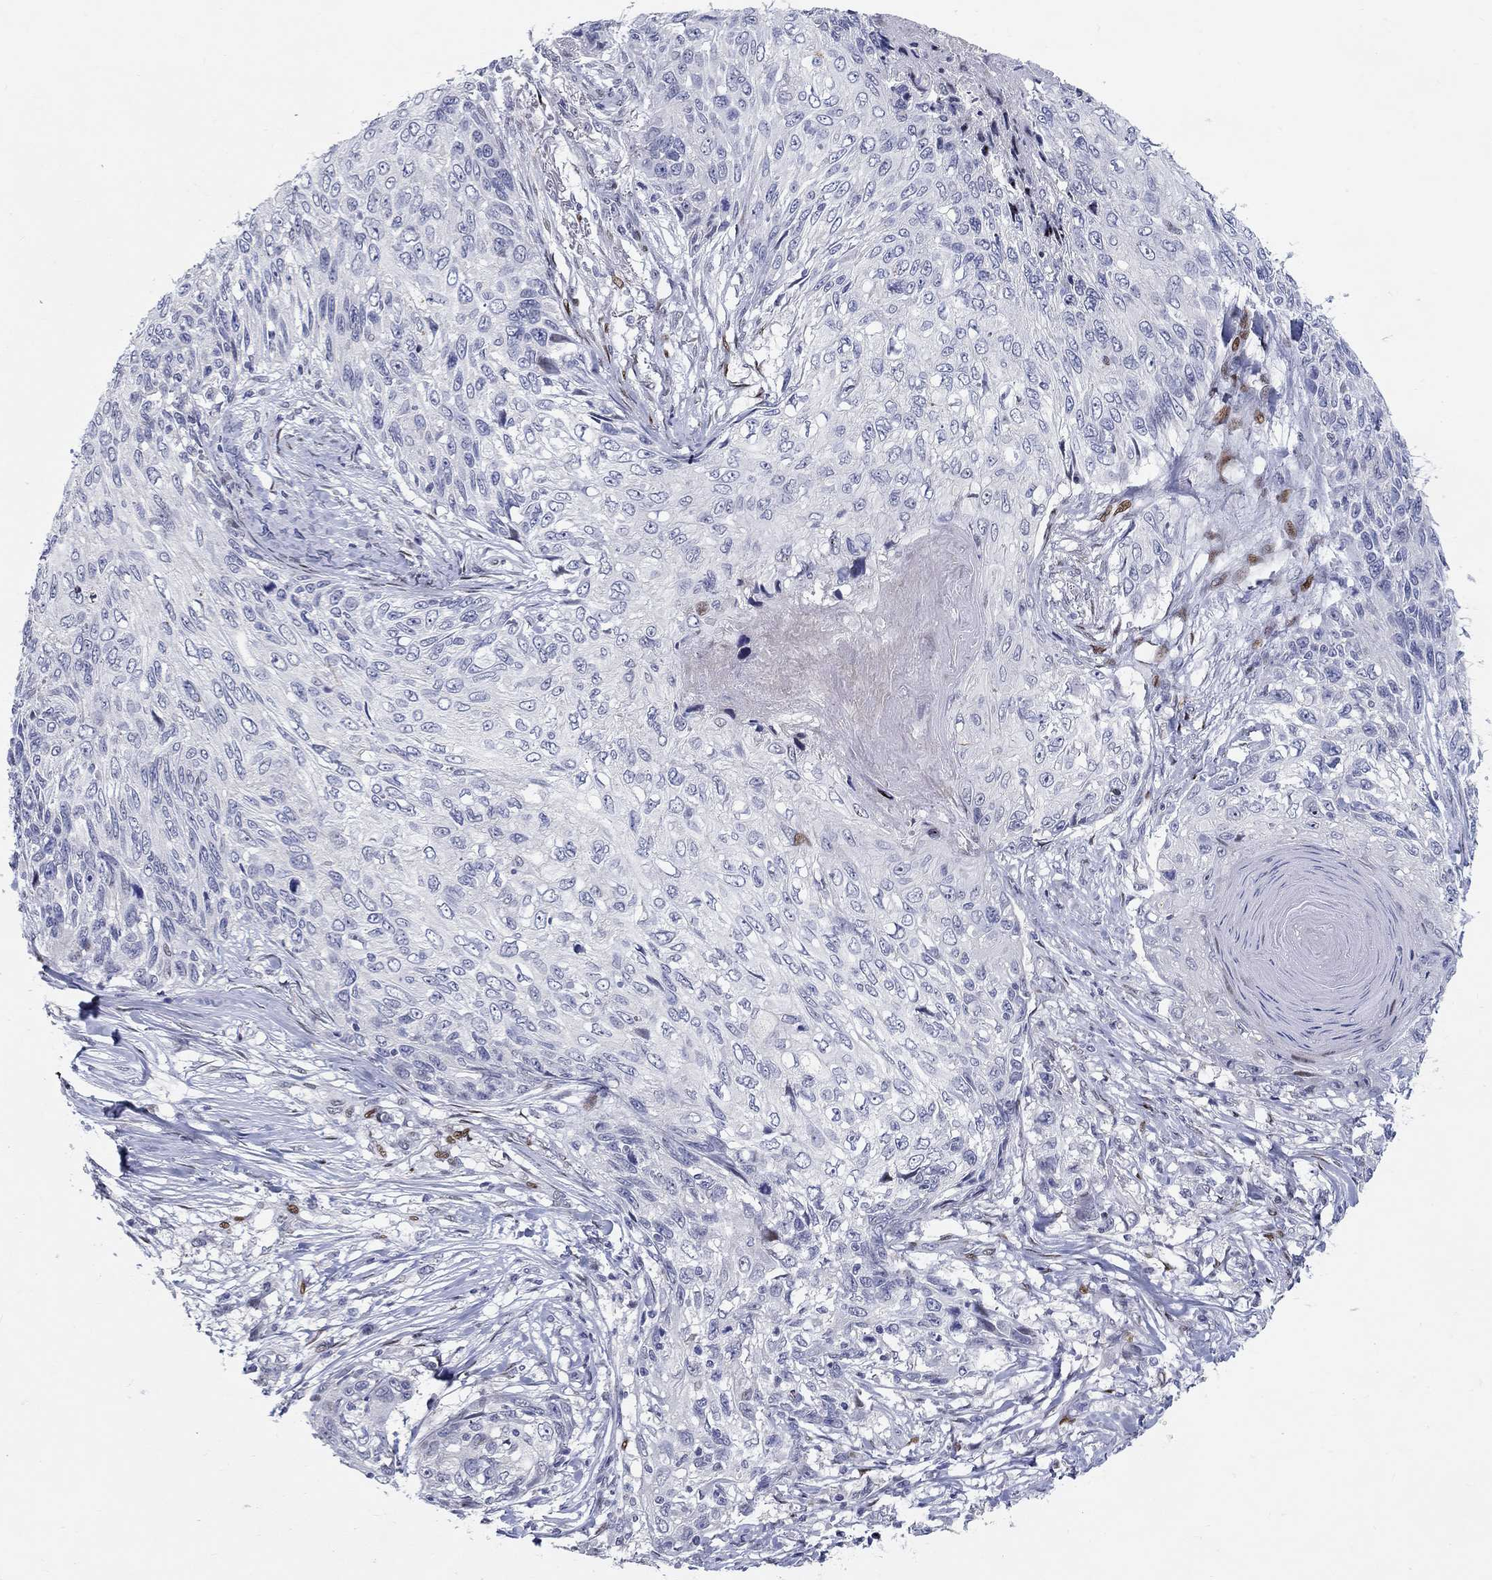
{"staining": {"intensity": "negative", "quantity": "none", "location": "none"}, "tissue": "skin cancer", "cell_type": "Tumor cells", "image_type": "cancer", "snomed": [{"axis": "morphology", "description": "Squamous cell carcinoma, NOS"}, {"axis": "topography", "description": "Skin"}], "caption": "An image of squamous cell carcinoma (skin) stained for a protein shows no brown staining in tumor cells.", "gene": "RAPGEF5", "patient": {"sex": "male", "age": 92}}